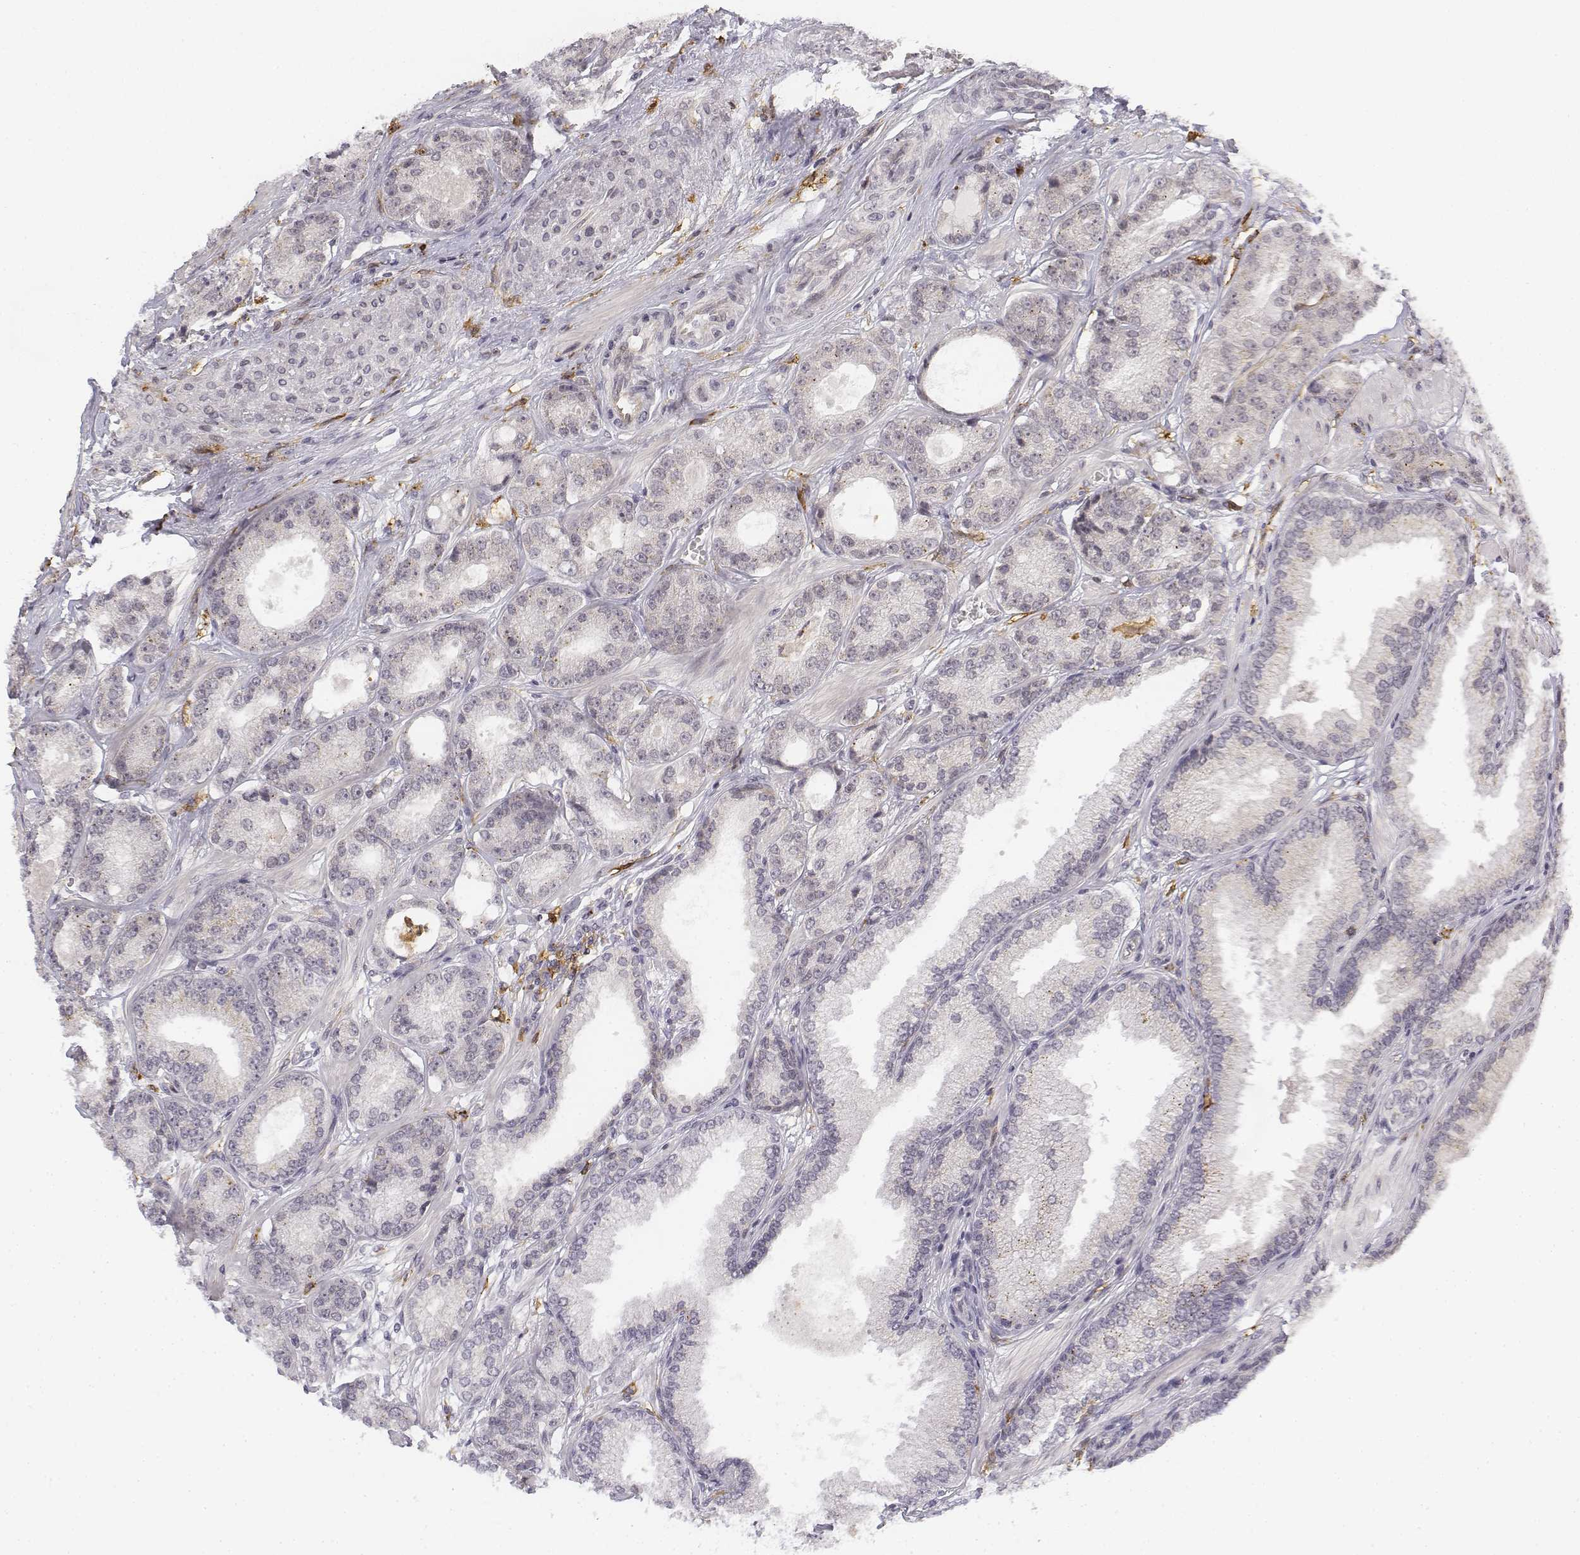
{"staining": {"intensity": "negative", "quantity": "none", "location": "none"}, "tissue": "prostate cancer", "cell_type": "Tumor cells", "image_type": "cancer", "snomed": [{"axis": "morphology", "description": "Adenocarcinoma, NOS"}, {"axis": "topography", "description": "Prostate"}], "caption": "IHC of human prostate adenocarcinoma exhibits no staining in tumor cells. The staining is performed using DAB brown chromogen with nuclei counter-stained in using hematoxylin.", "gene": "CD14", "patient": {"sex": "male", "age": 64}}